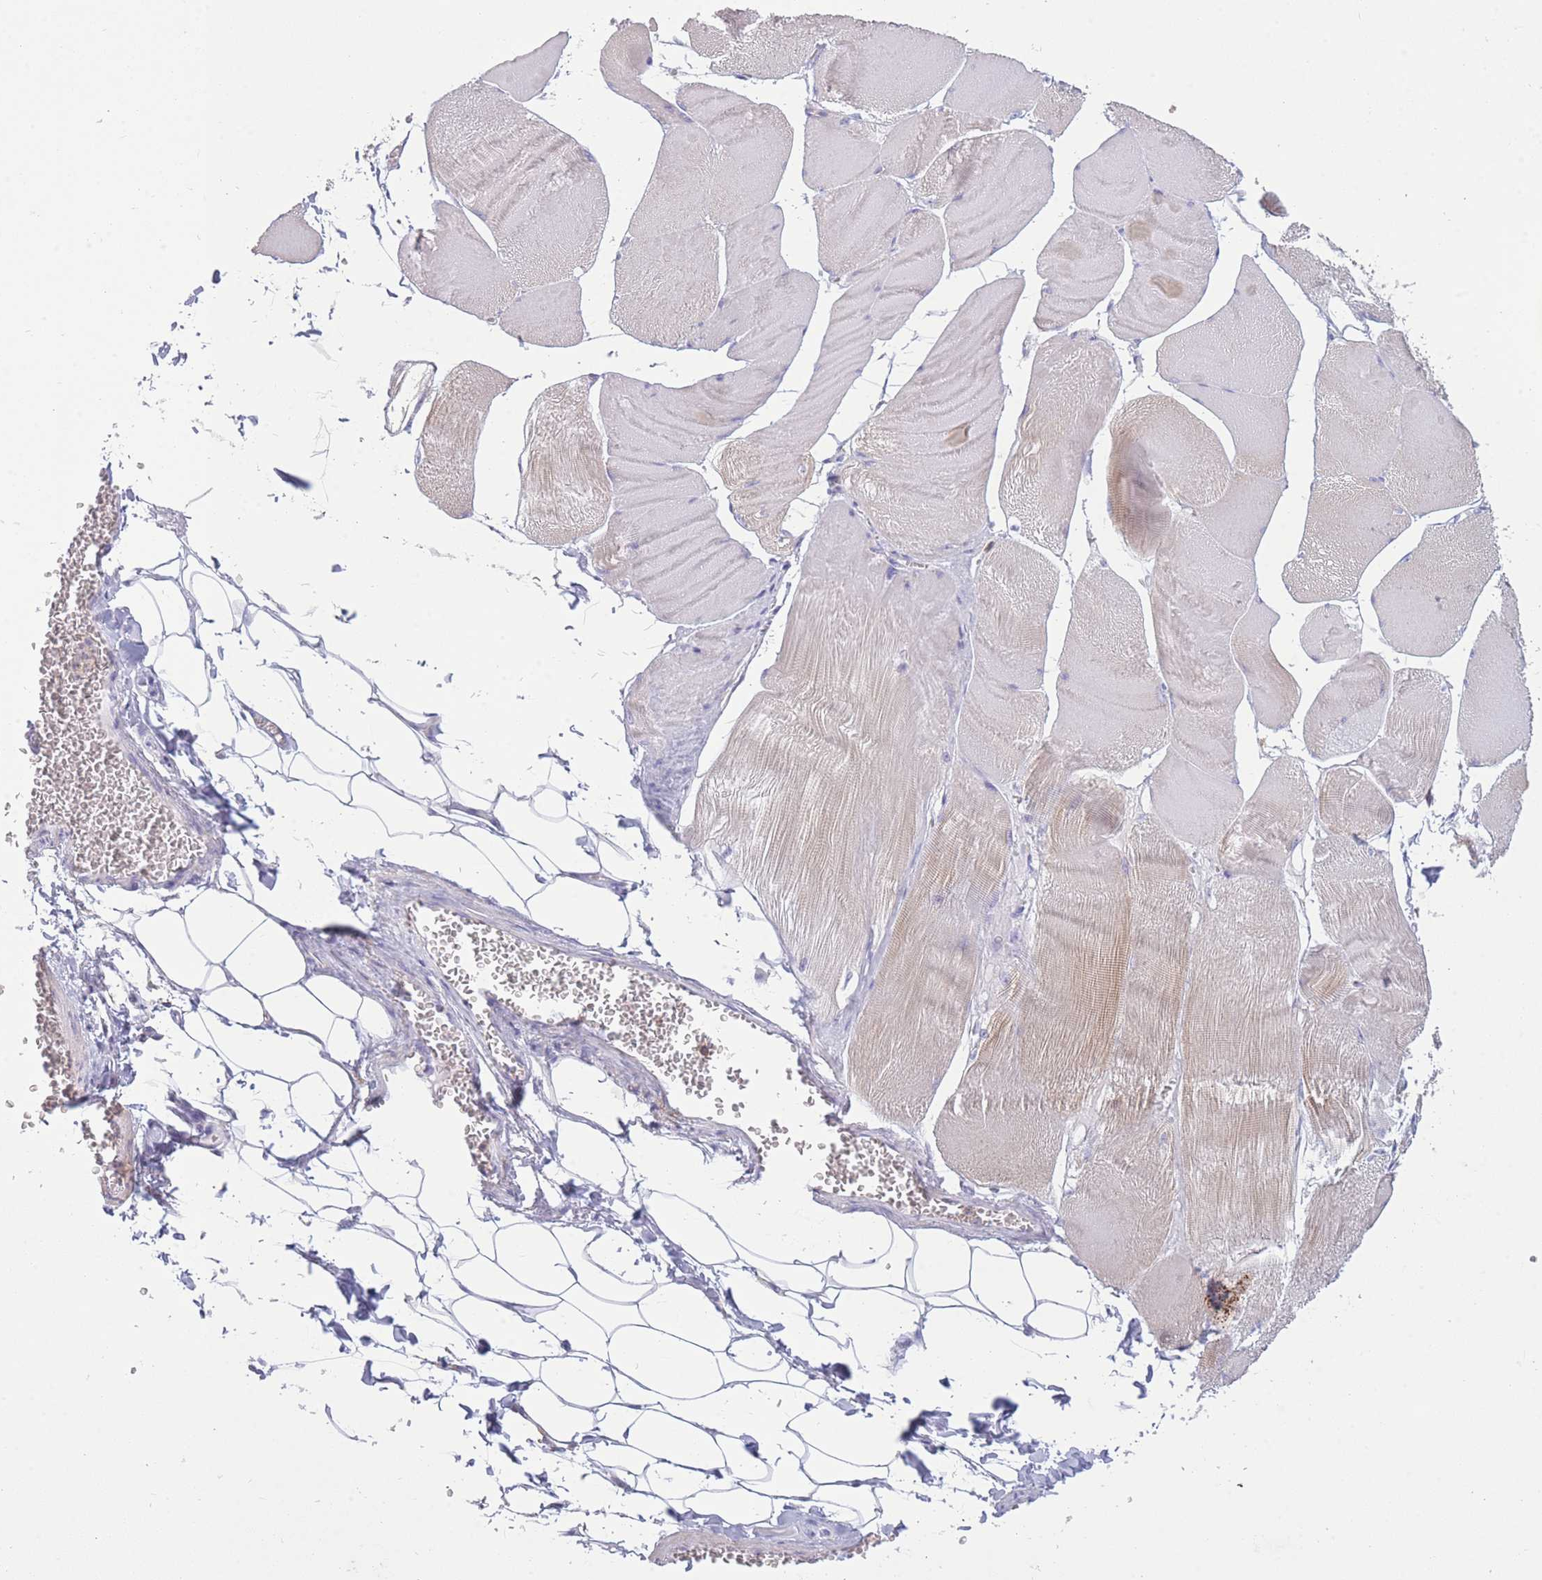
{"staining": {"intensity": "moderate", "quantity": "<25%", "location": "cytoplasmic/membranous"}, "tissue": "skeletal muscle", "cell_type": "Myocytes", "image_type": "normal", "snomed": [{"axis": "morphology", "description": "Normal tissue, NOS"}, {"axis": "morphology", "description": "Basal cell carcinoma"}, {"axis": "topography", "description": "Skeletal muscle"}], "caption": "IHC of normal skeletal muscle displays low levels of moderate cytoplasmic/membranous staining in about <25% of myocytes.", "gene": "PDHA1", "patient": {"sex": "female", "age": 64}}